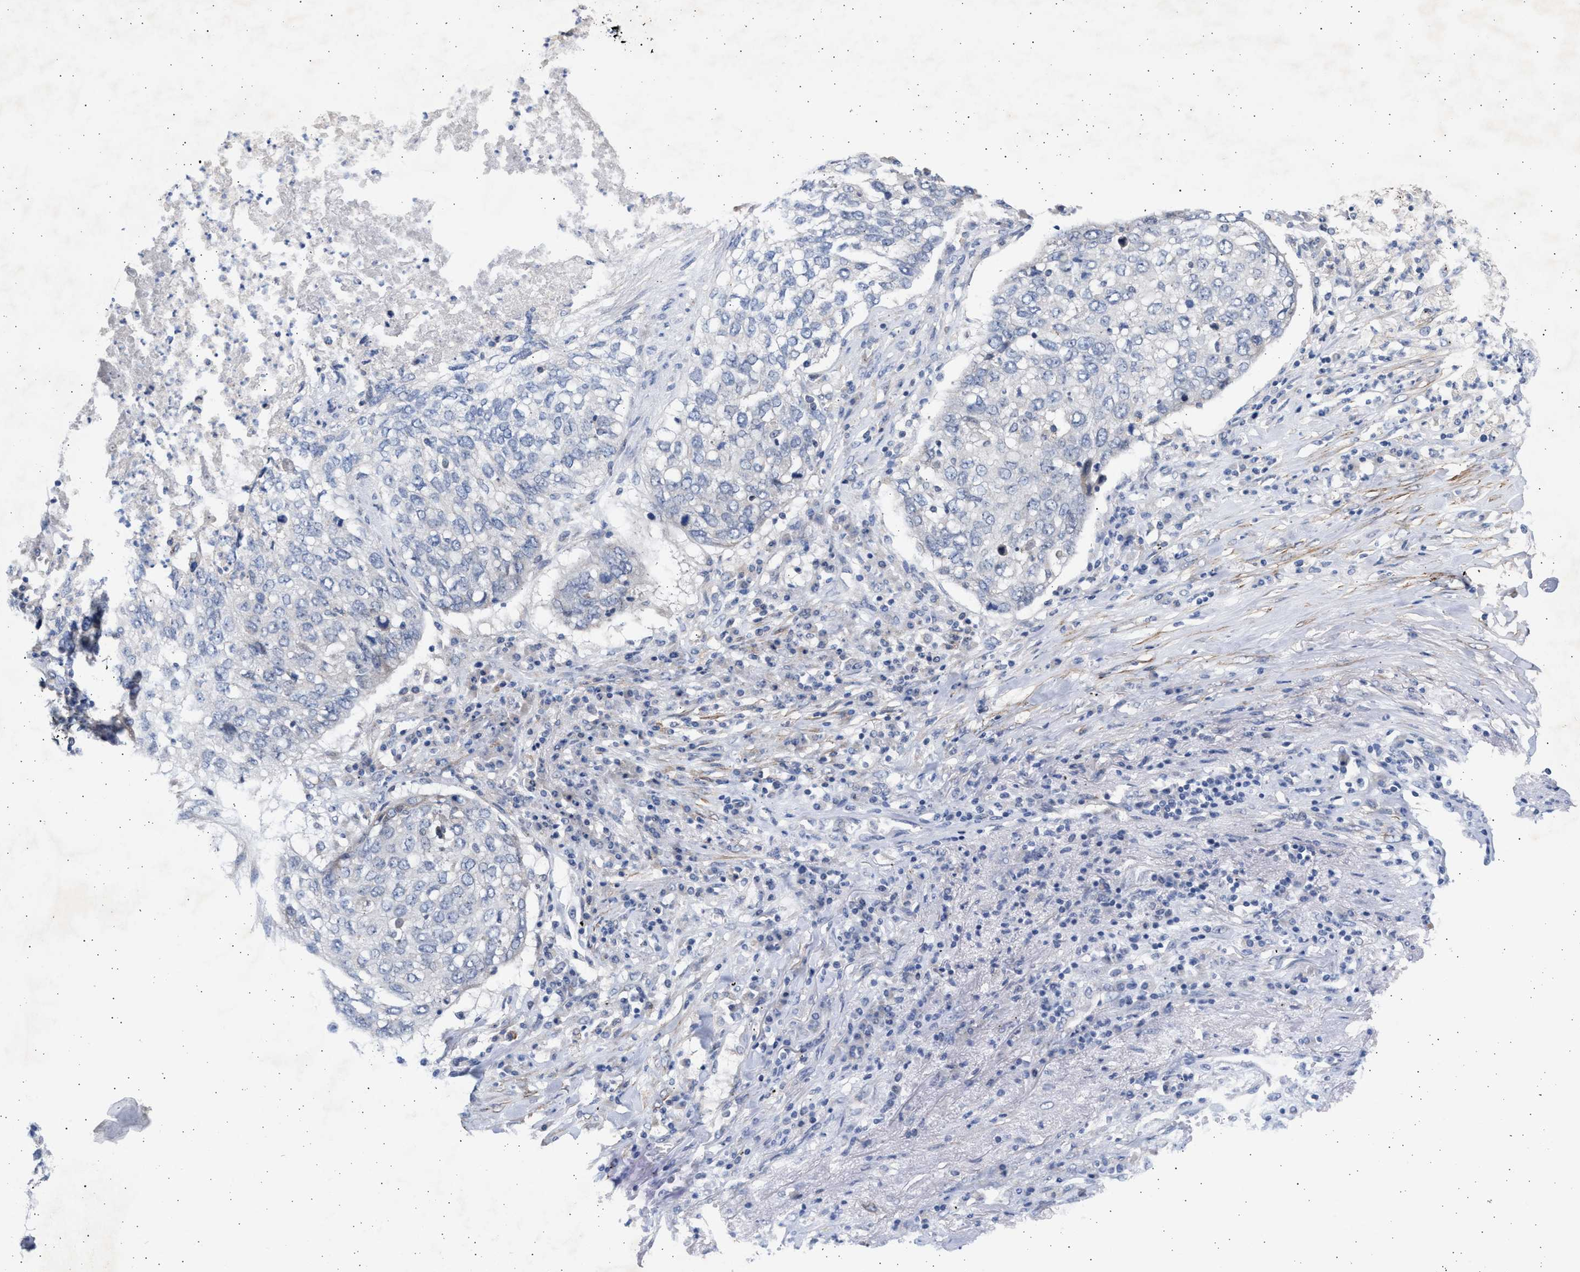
{"staining": {"intensity": "negative", "quantity": "none", "location": "none"}, "tissue": "lung cancer", "cell_type": "Tumor cells", "image_type": "cancer", "snomed": [{"axis": "morphology", "description": "Squamous cell carcinoma, NOS"}, {"axis": "topography", "description": "Lung"}], "caption": "The IHC image has no significant staining in tumor cells of squamous cell carcinoma (lung) tissue.", "gene": "NBR1", "patient": {"sex": "female", "age": 63}}